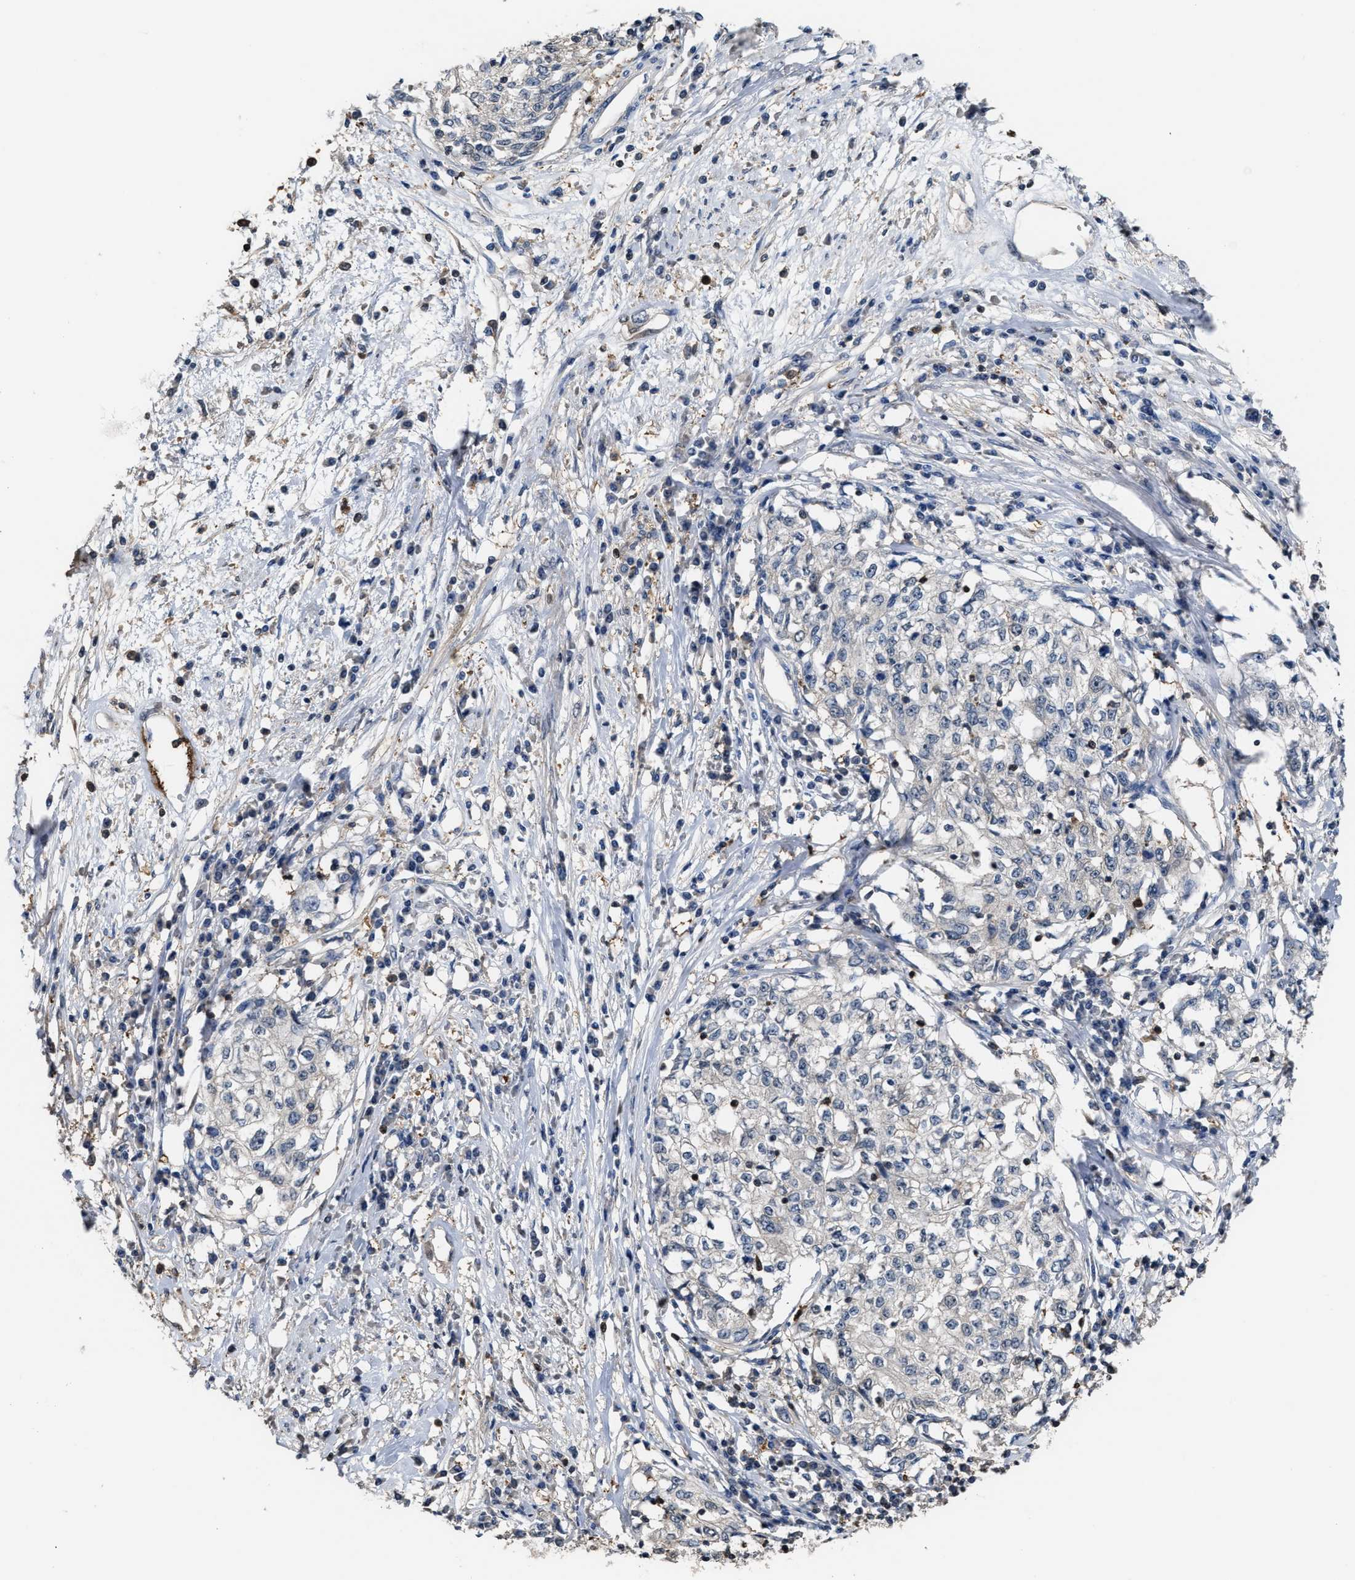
{"staining": {"intensity": "negative", "quantity": "none", "location": "none"}, "tissue": "cervical cancer", "cell_type": "Tumor cells", "image_type": "cancer", "snomed": [{"axis": "morphology", "description": "Squamous cell carcinoma, NOS"}, {"axis": "topography", "description": "Cervix"}], "caption": "Cervical squamous cell carcinoma was stained to show a protein in brown. There is no significant positivity in tumor cells.", "gene": "MTPN", "patient": {"sex": "female", "age": 57}}